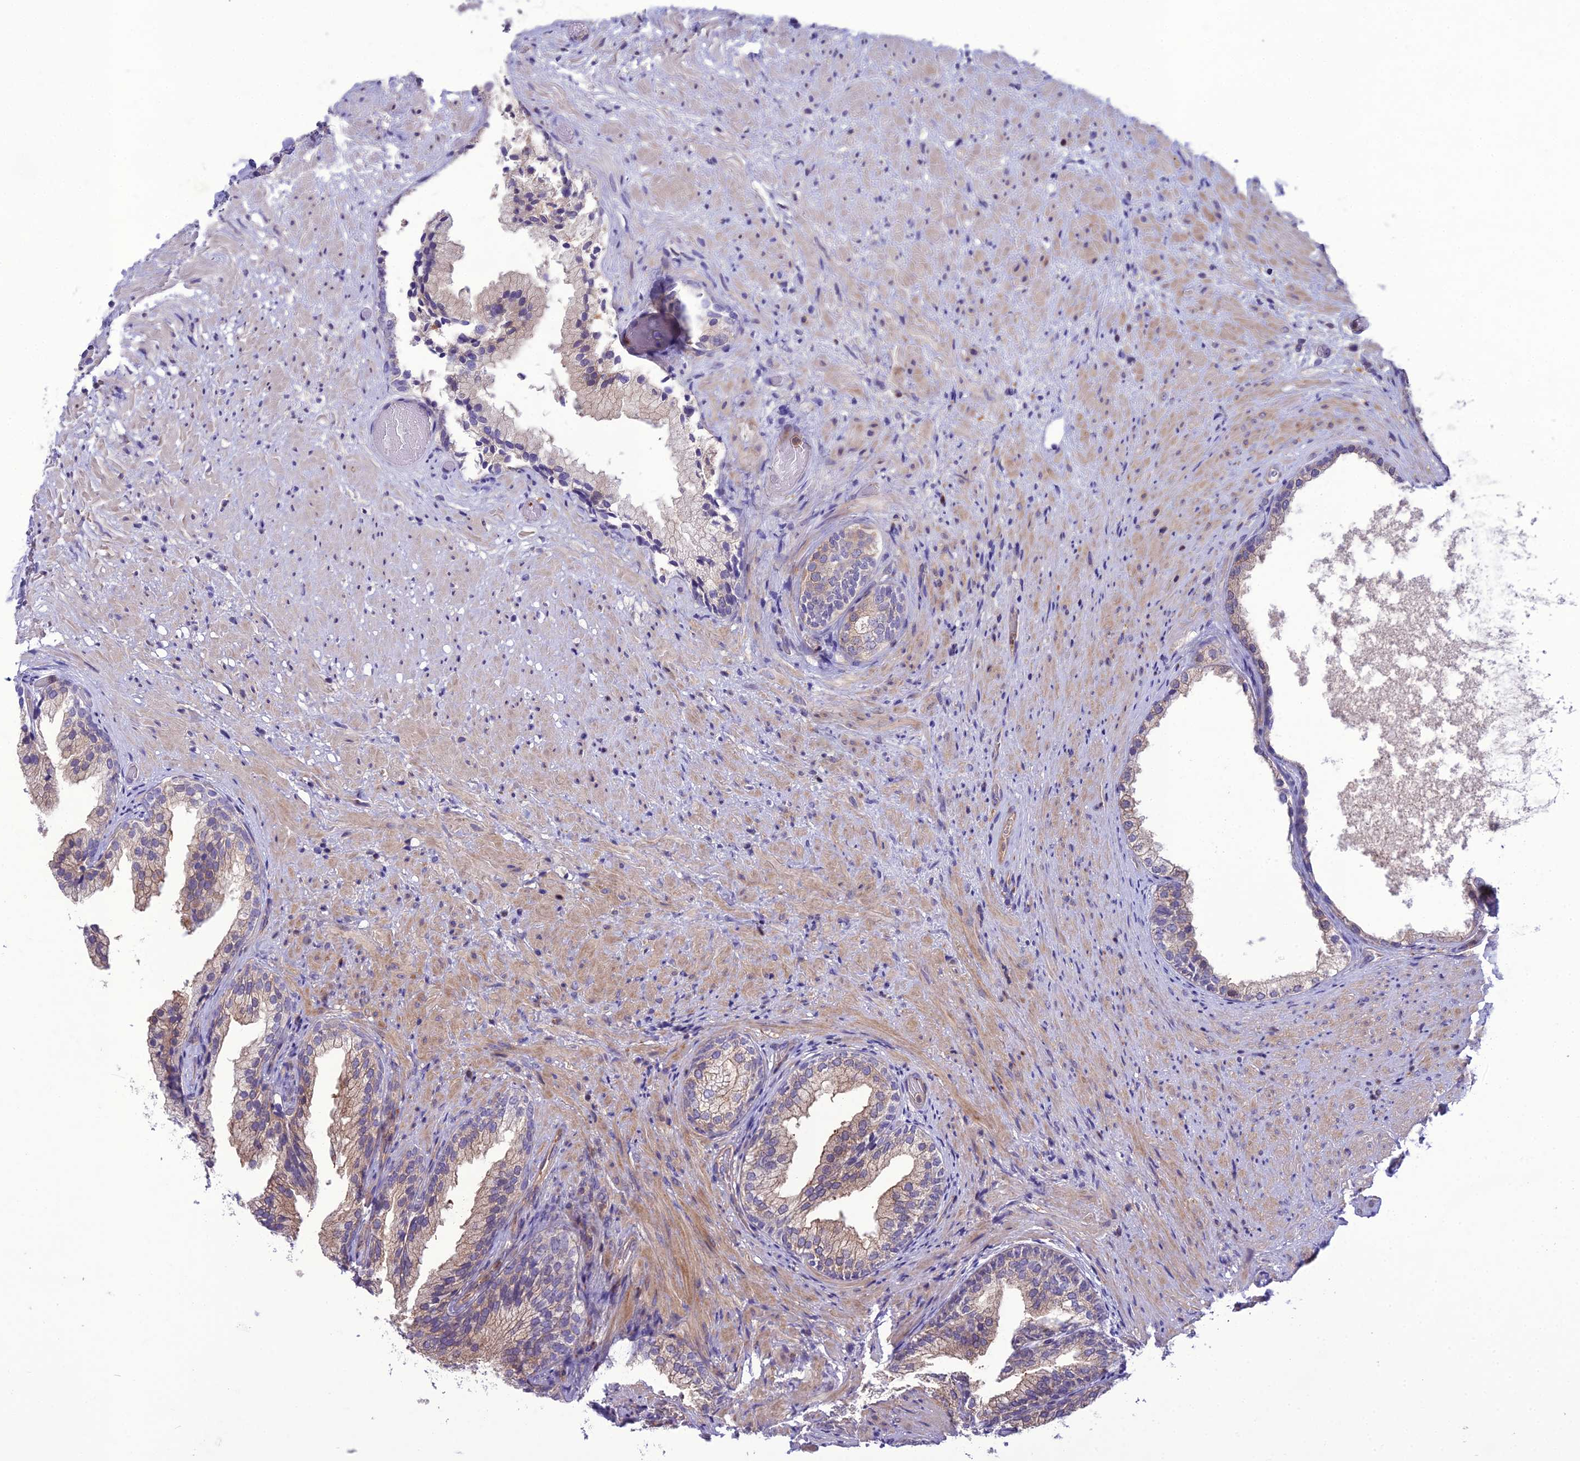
{"staining": {"intensity": "moderate", "quantity": "<25%", "location": "cytoplasmic/membranous,nuclear"}, "tissue": "prostate", "cell_type": "Glandular cells", "image_type": "normal", "snomed": [{"axis": "morphology", "description": "Normal tissue, NOS"}, {"axis": "topography", "description": "Prostate"}], "caption": "Immunohistochemistry staining of benign prostate, which displays low levels of moderate cytoplasmic/membranous,nuclear expression in approximately <25% of glandular cells indicating moderate cytoplasmic/membranous,nuclear protein staining. The staining was performed using DAB (brown) for protein detection and nuclei were counterstained in hematoxylin (blue).", "gene": "GDF6", "patient": {"sex": "male", "age": 76}}